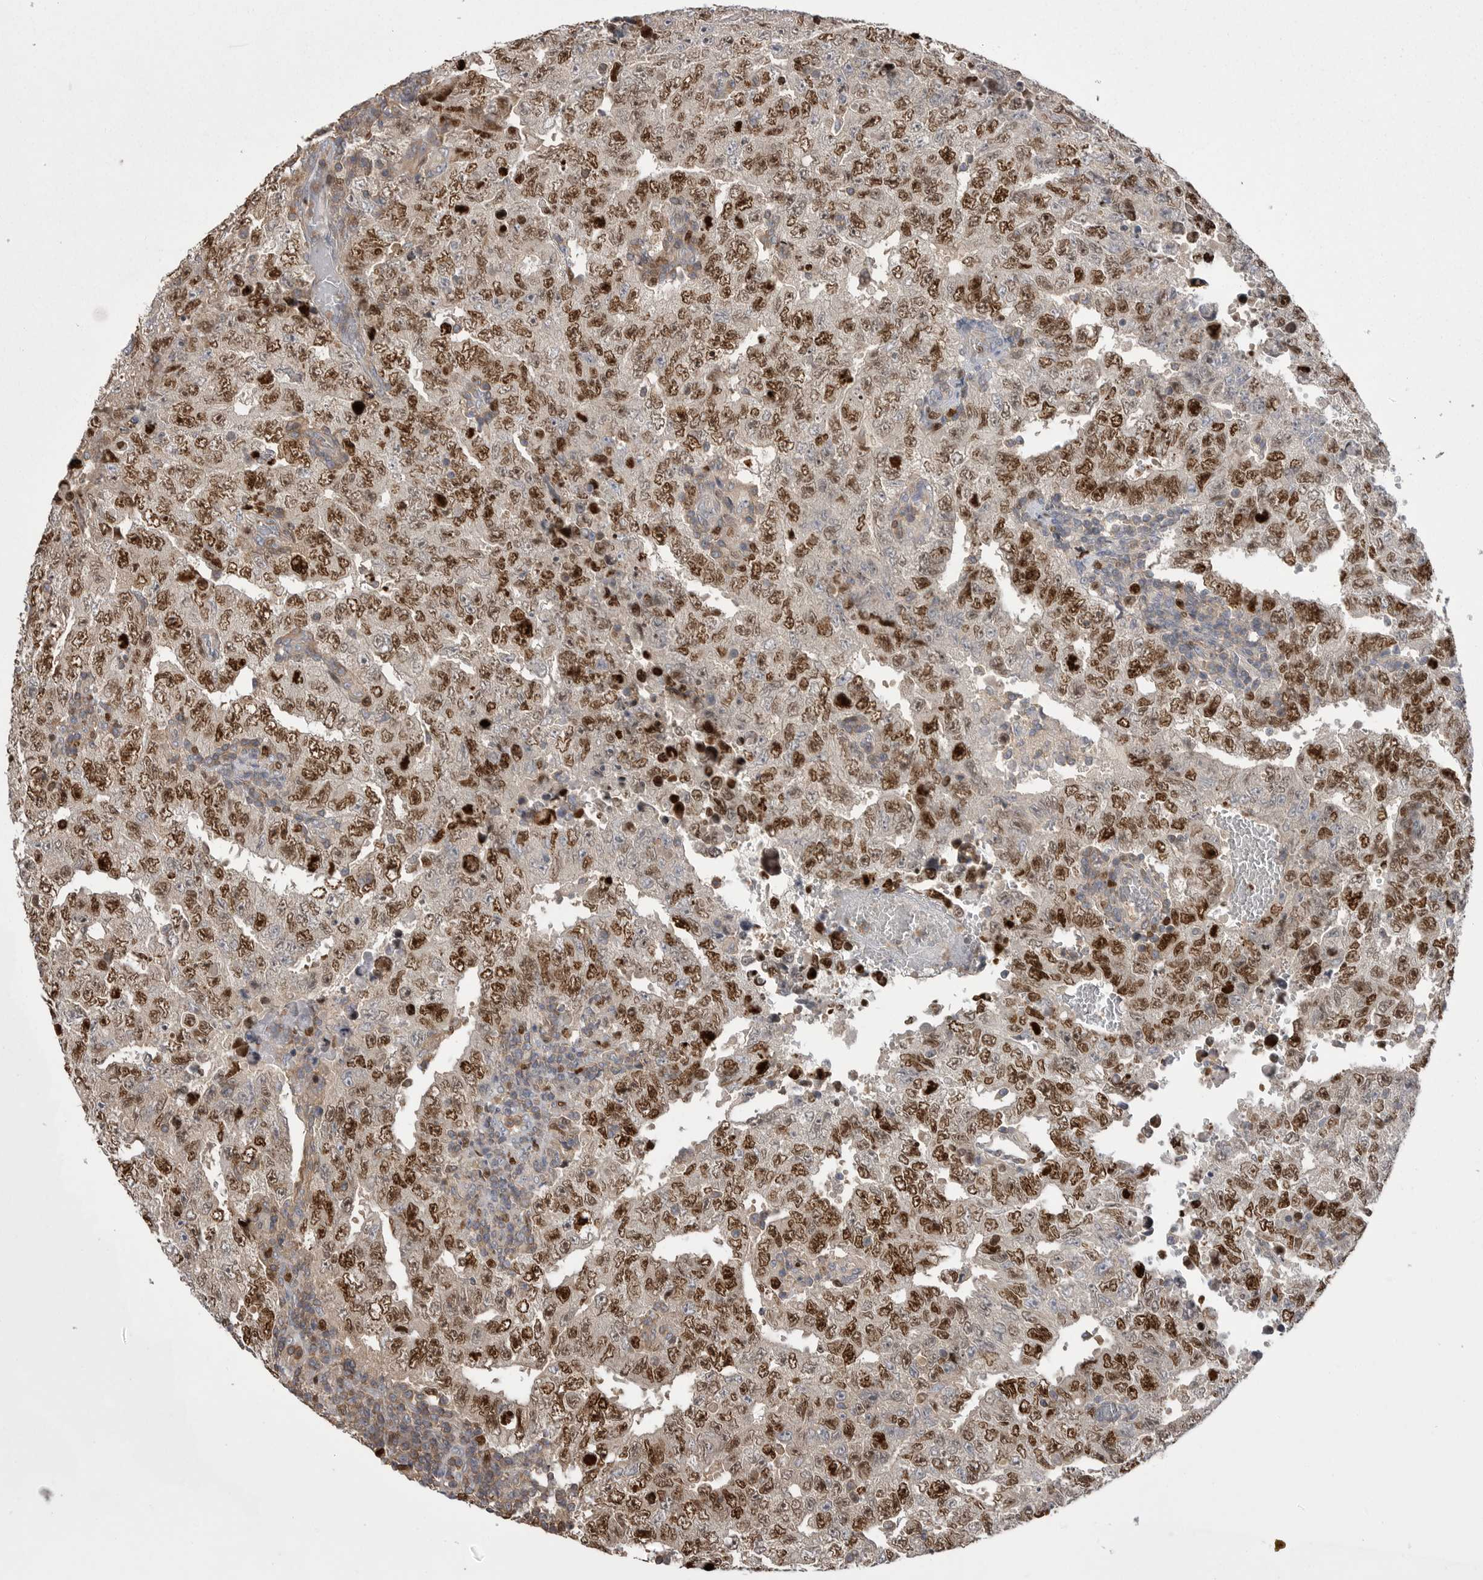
{"staining": {"intensity": "strong", "quantity": ">75%", "location": "nuclear"}, "tissue": "testis cancer", "cell_type": "Tumor cells", "image_type": "cancer", "snomed": [{"axis": "morphology", "description": "Carcinoma, Embryonal, NOS"}, {"axis": "topography", "description": "Testis"}], "caption": "A photomicrograph of human embryonal carcinoma (testis) stained for a protein reveals strong nuclear brown staining in tumor cells.", "gene": "TOP2A", "patient": {"sex": "male", "age": 26}}